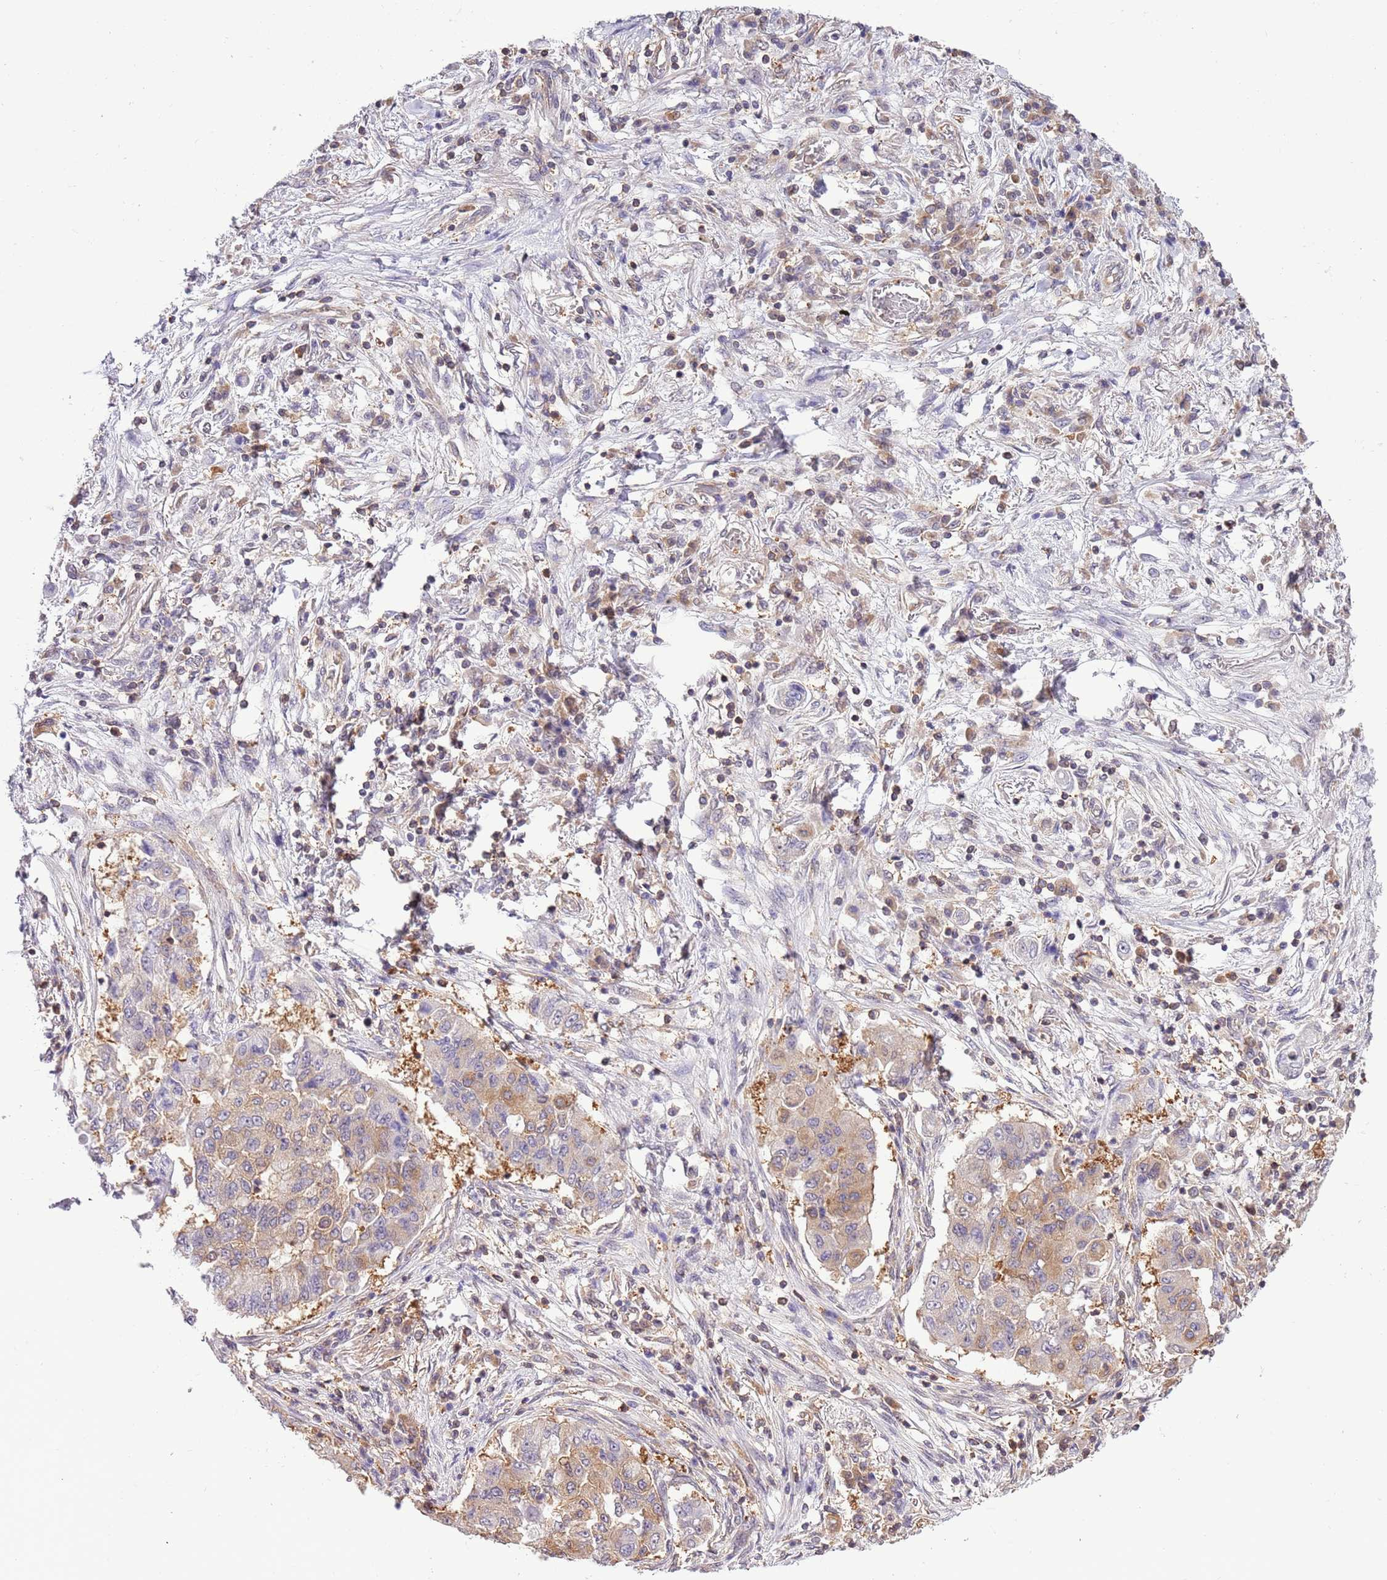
{"staining": {"intensity": "weak", "quantity": "25%-75%", "location": "cytoplasmic/membranous"}, "tissue": "lung cancer", "cell_type": "Tumor cells", "image_type": "cancer", "snomed": [{"axis": "morphology", "description": "Squamous cell carcinoma, NOS"}, {"axis": "topography", "description": "Lung"}], "caption": "This image displays lung squamous cell carcinoma stained with IHC to label a protein in brown. The cytoplasmic/membranous of tumor cells show weak positivity for the protein. Nuclei are counter-stained blue.", "gene": "STIP1", "patient": {"sex": "male", "age": 74}}